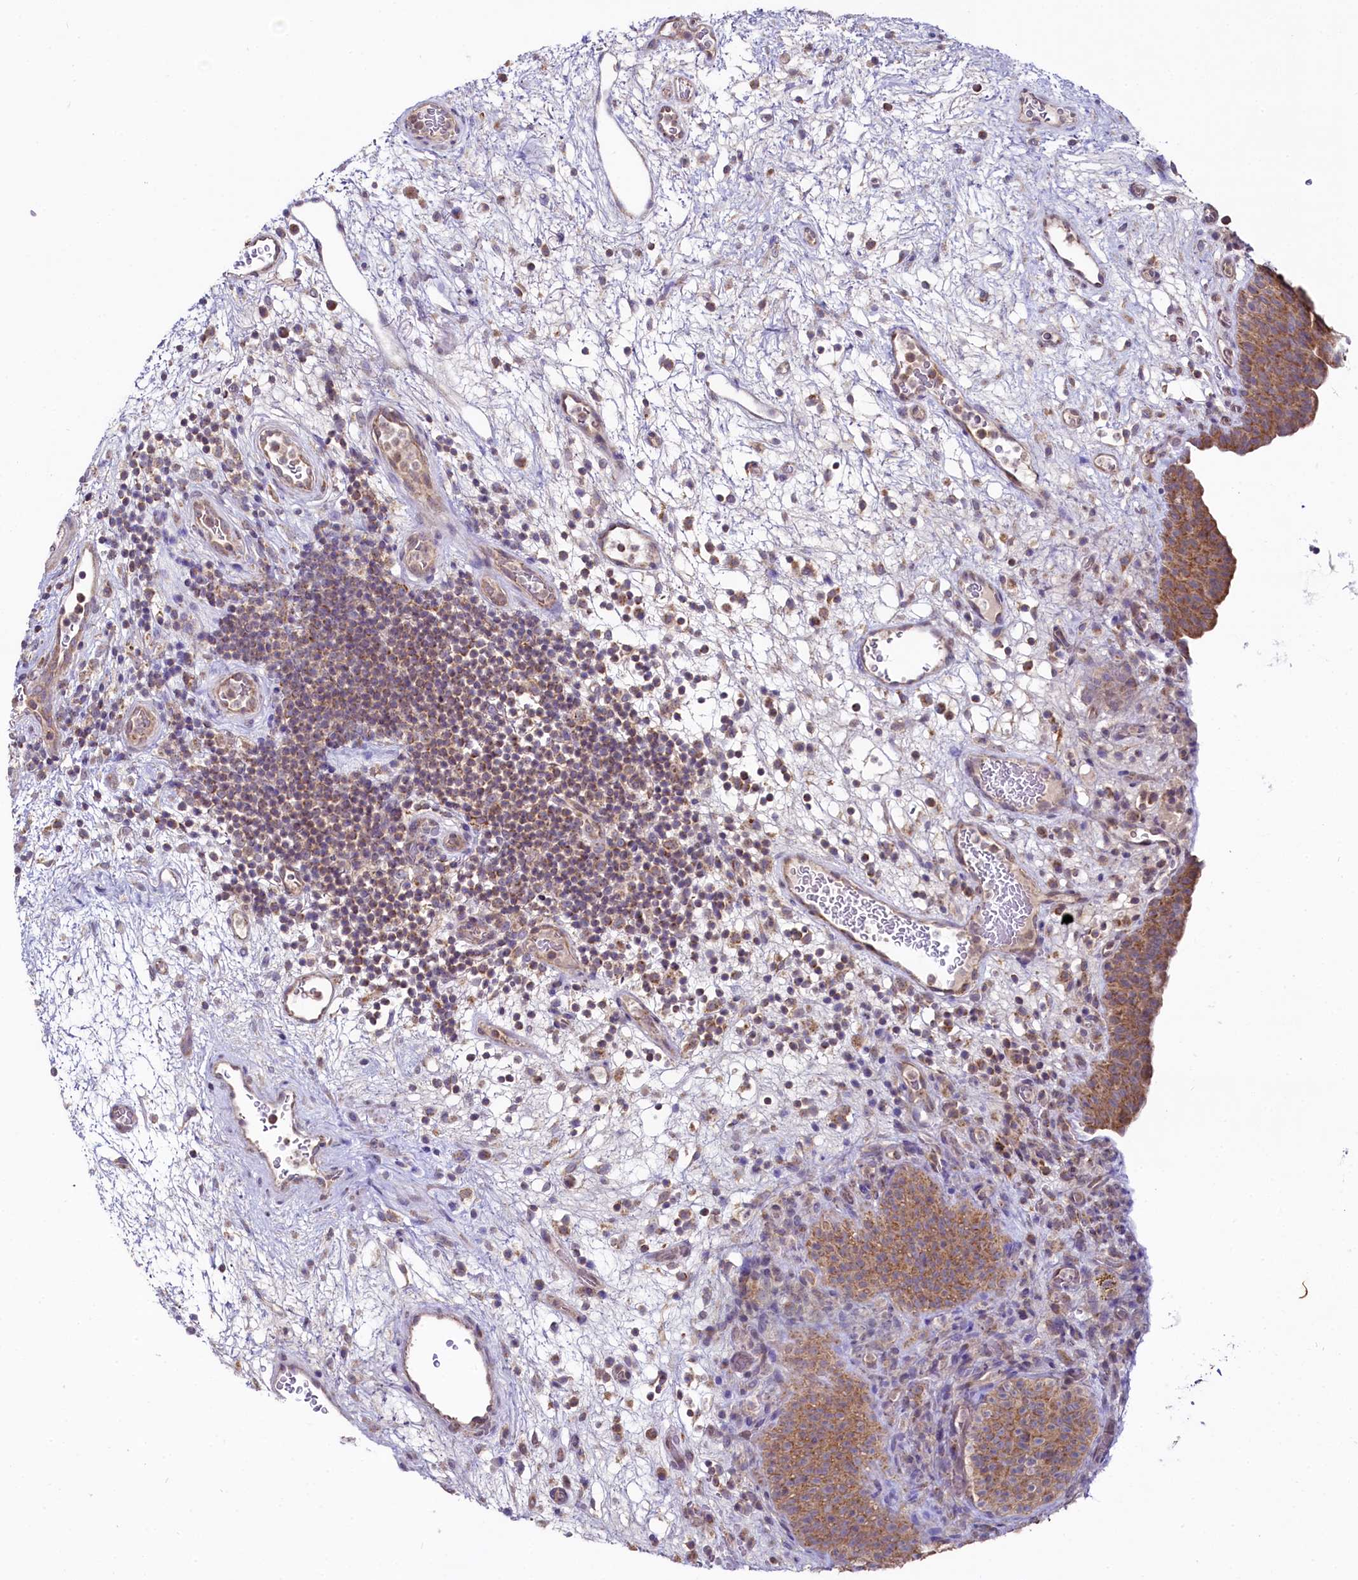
{"staining": {"intensity": "moderate", "quantity": ">75%", "location": "cytoplasmic/membranous"}, "tissue": "urinary bladder", "cell_type": "Urothelial cells", "image_type": "normal", "snomed": [{"axis": "morphology", "description": "Normal tissue, NOS"}, {"axis": "topography", "description": "Urinary bladder"}], "caption": "DAB (3,3'-diaminobenzidine) immunohistochemical staining of normal urinary bladder reveals moderate cytoplasmic/membranous protein expression in approximately >75% of urothelial cells.", "gene": "MRPL57", "patient": {"sex": "male", "age": 71}}